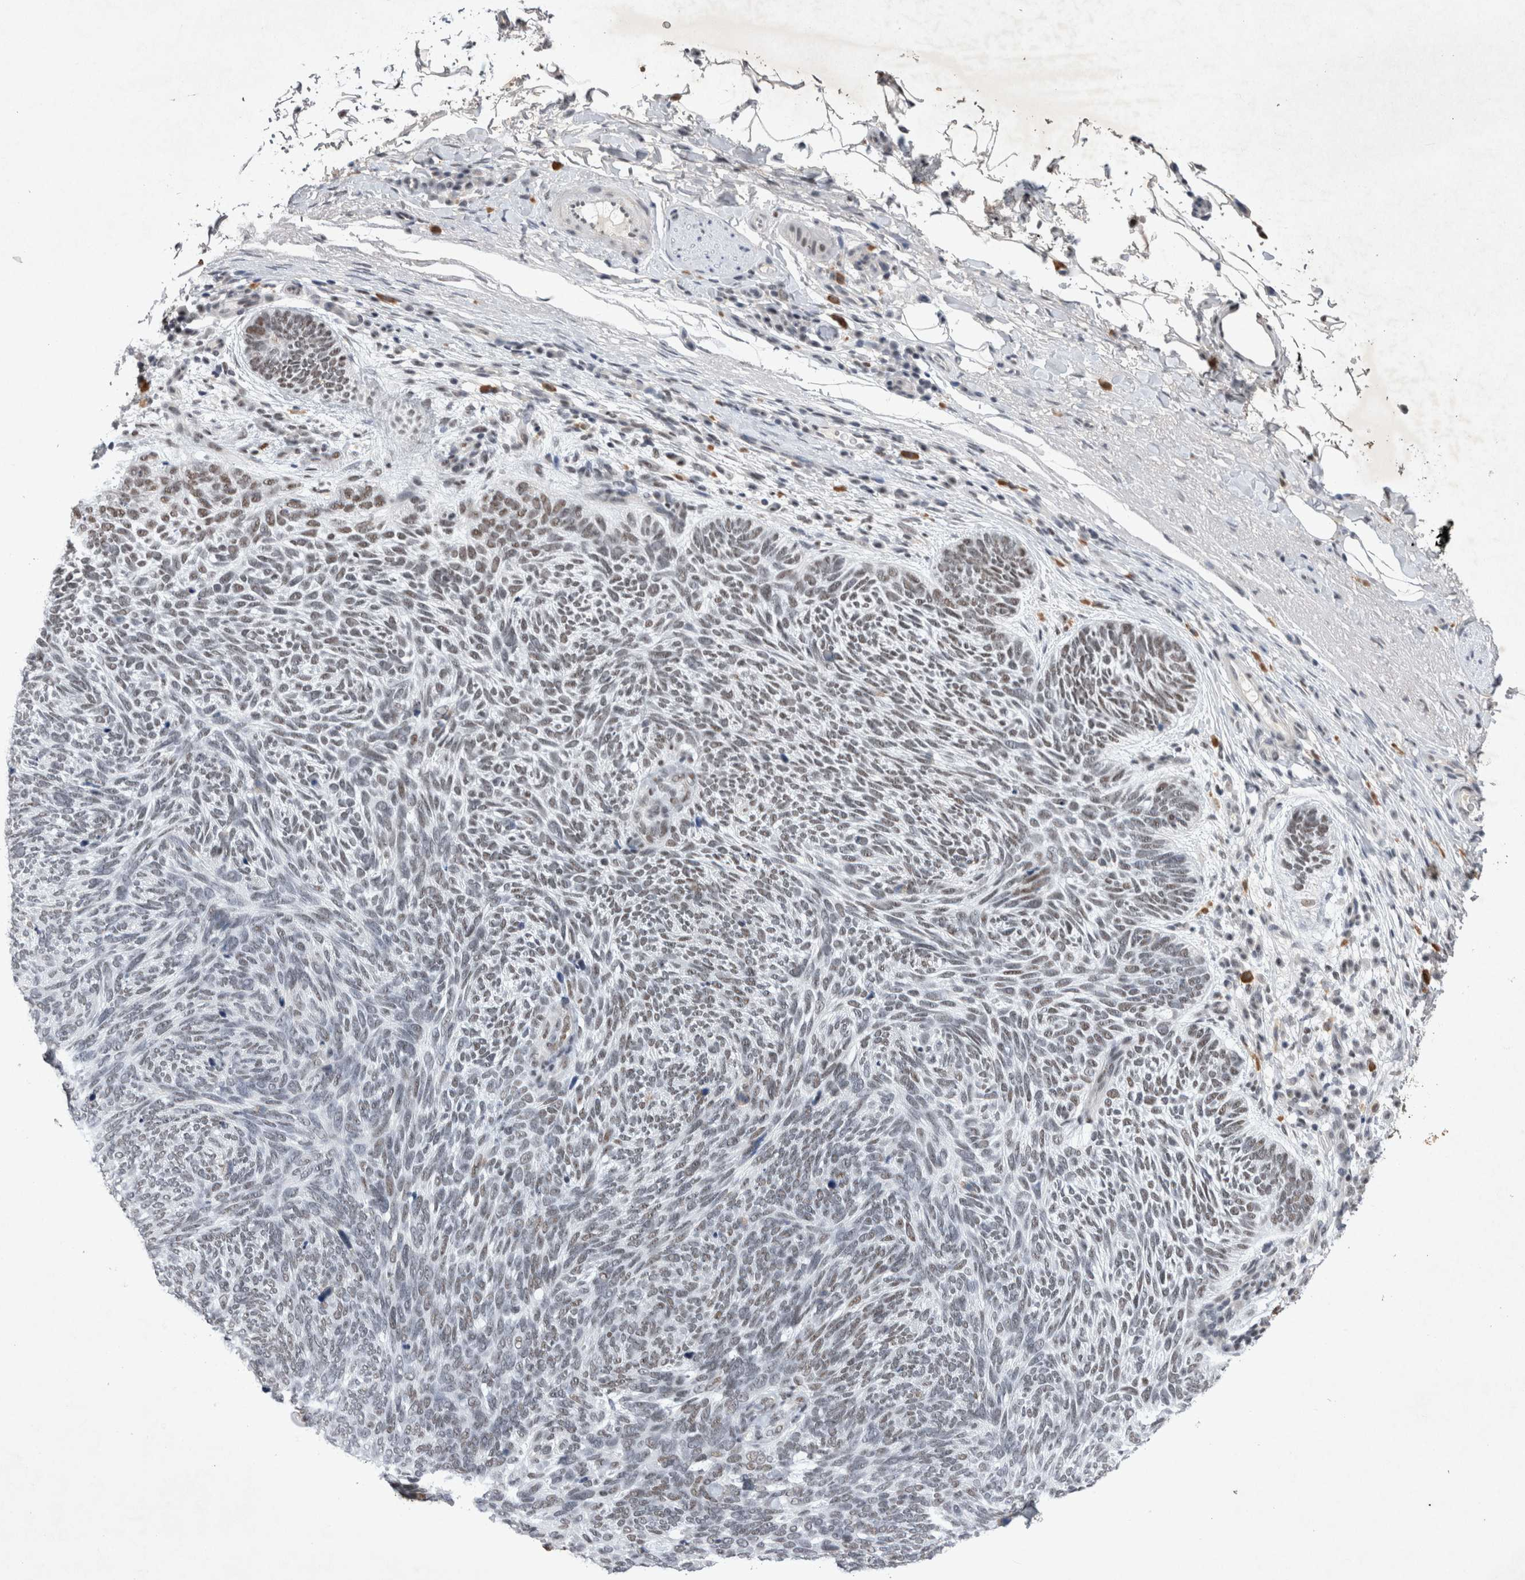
{"staining": {"intensity": "weak", "quantity": "25%-75%", "location": "nuclear"}, "tissue": "skin cancer", "cell_type": "Tumor cells", "image_type": "cancer", "snomed": [{"axis": "morphology", "description": "Basal cell carcinoma"}, {"axis": "topography", "description": "Skin"}], "caption": "An image of skin cancer (basal cell carcinoma) stained for a protein displays weak nuclear brown staining in tumor cells.", "gene": "RBM6", "patient": {"sex": "female", "age": 85}}